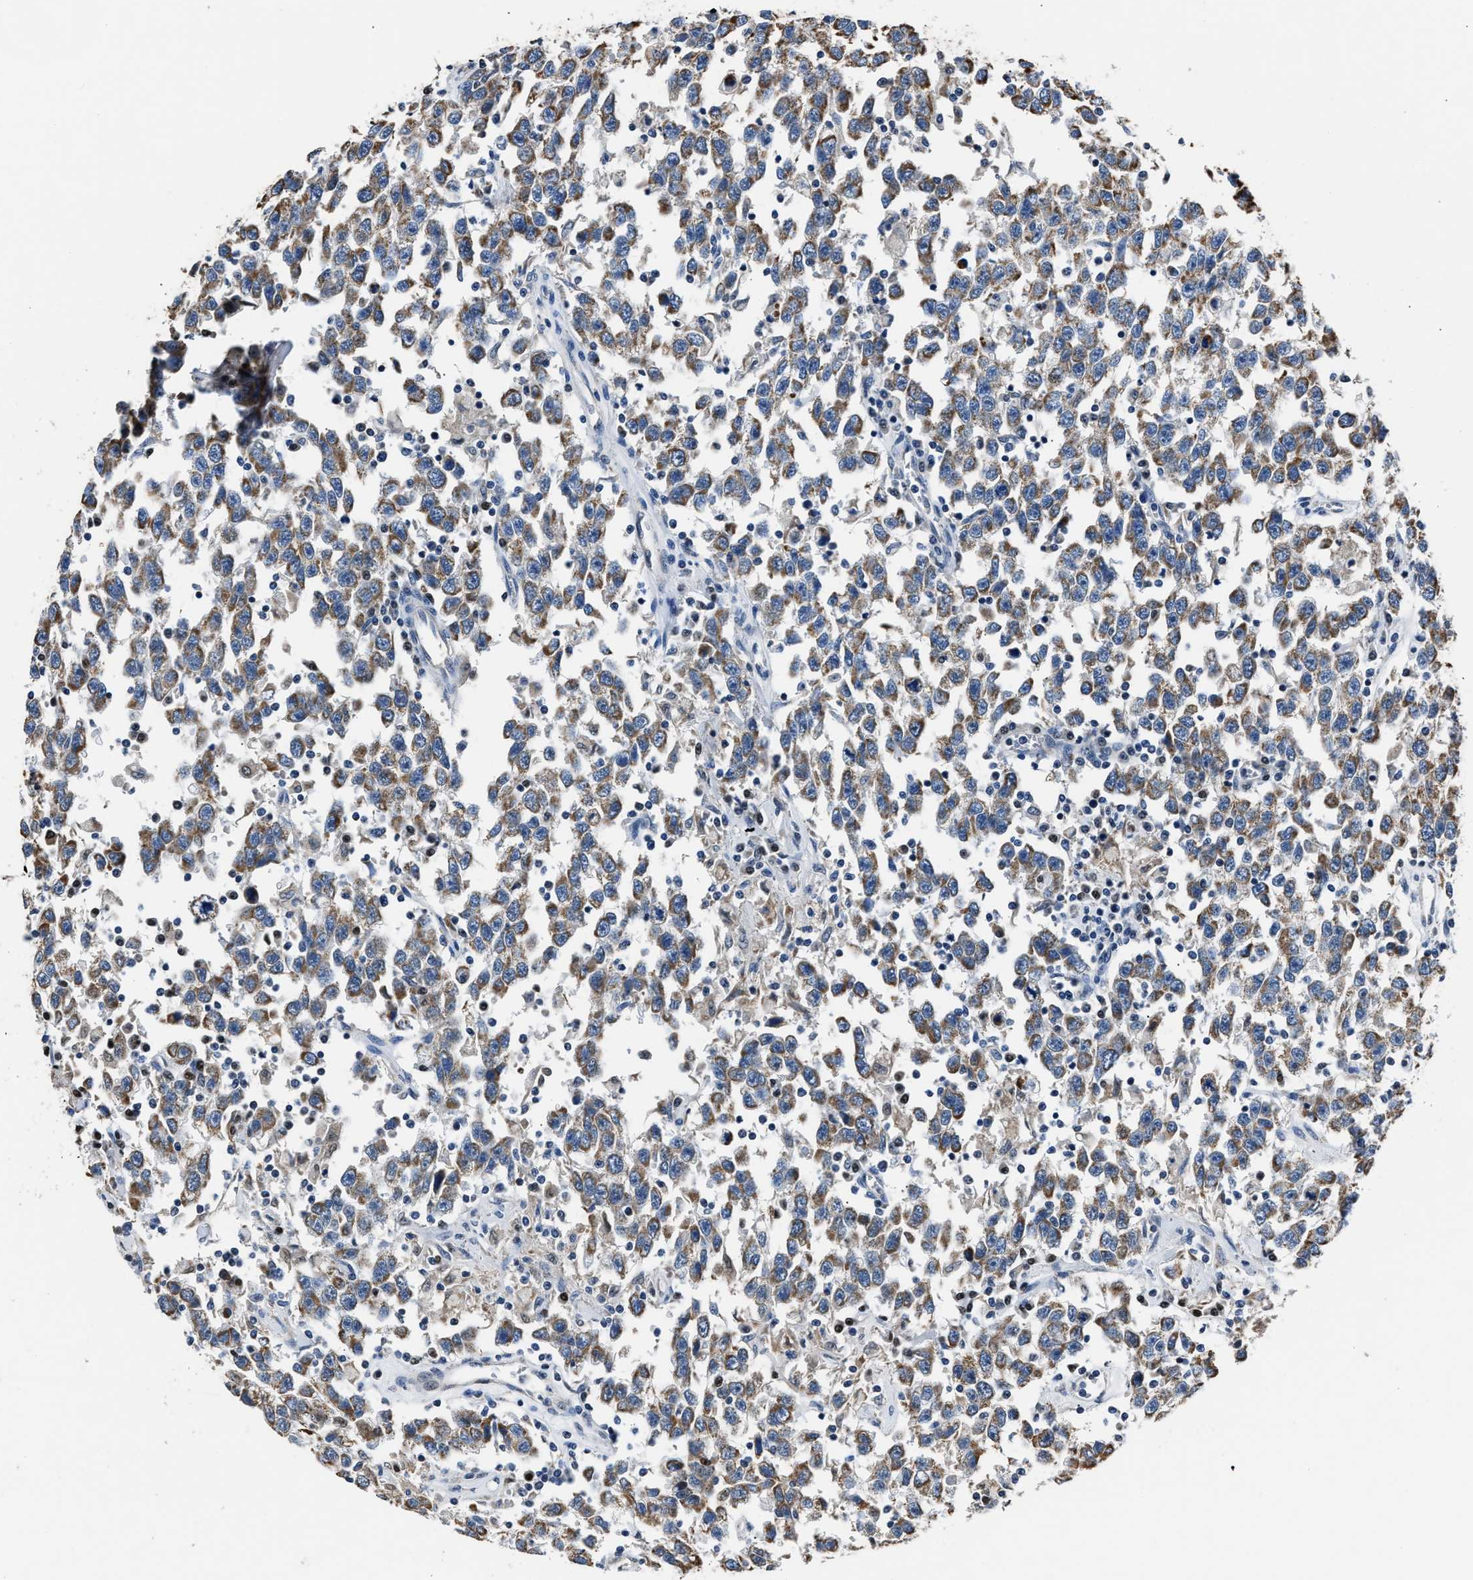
{"staining": {"intensity": "moderate", "quantity": ">75%", "location": "cytoplasmic/membranous"}, "tissue": "testis cancer", "cell_type": "Tumor cells", "image_type": "cancer", "snomed": [{"axis": "morphology", "description": "Seminoma, NOS"}, {"axis": "topography", "description": "Testis"}], "caption": "The image reveals staining of testis cancer, revealing moderate cytoplasmic/membranous protein expression (brown color) within tumor cells.", "gene": "NSUN5", "patient": {"sex": "male", "age": 41}}